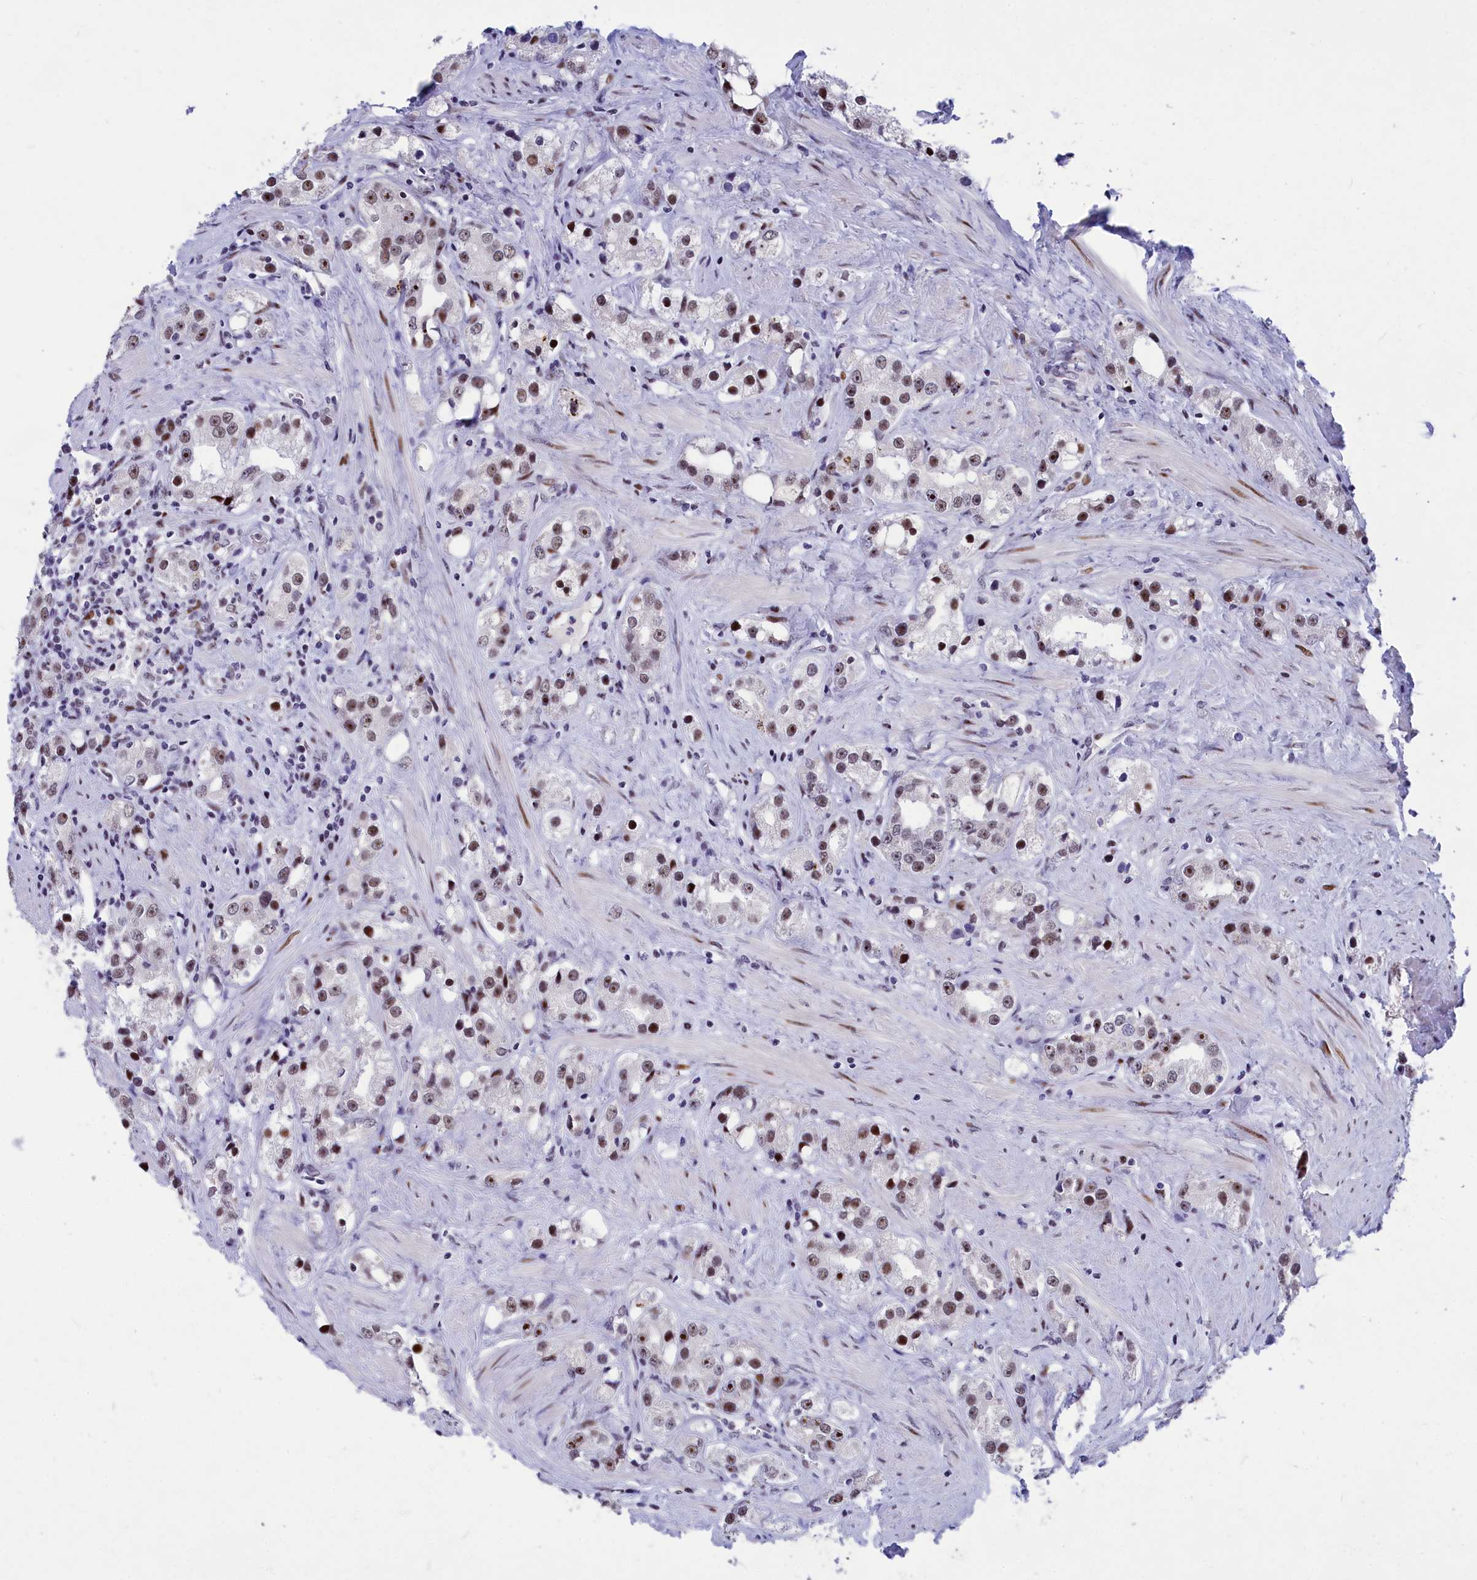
{"staining": {"intensity": "moderate", "quantity": "<25%", "location": "nuclear"}, "tissue": "prostate cancer", "cell_type": "Tumor cells", "image_type": "cancer", "snomed": [{"axis": "morphology", "description": "Adenocarcinoma, NOS"}, {"axis": "topography", "description": "Prostate"}], "caption": "Immunohistochemistry (IHC) (DAB (3,3'-diaminobenzidine)) staining of prostate adenocarcinoma shows moderate nuclear protein positivity in about <25% of tumor cells.", "gene": "NSA2", "patient": {"sex": "male", "age": 79}}